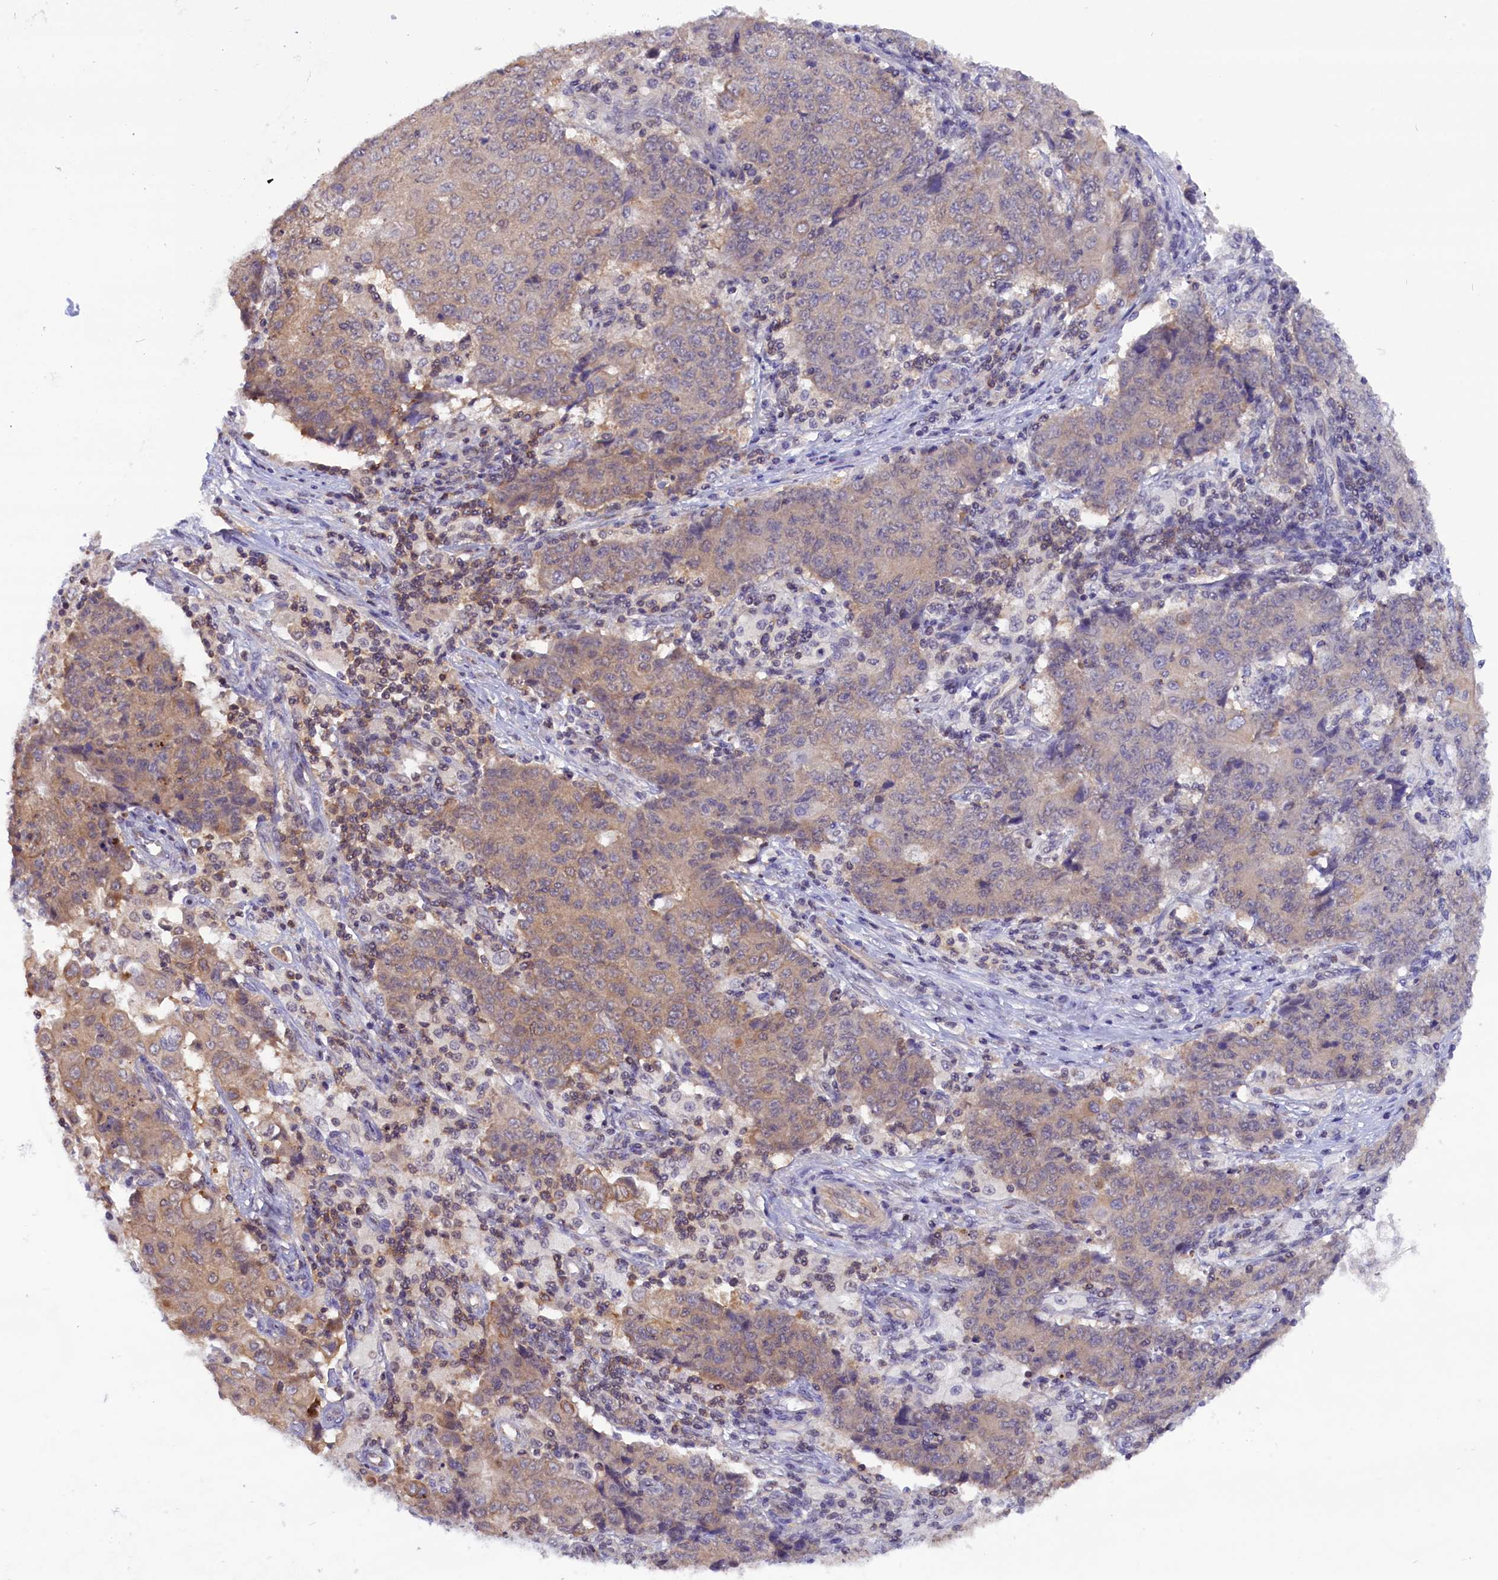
{"staining": {"intensity": "weak", "quantity": "25%-75%", "location": "cytoplasmic/membranous"}, "tissue": "ovarian cancer", "cell_type": "Tumor cells", "image_type": "cancer", "snomed": [{"axis": "morphology", "description": "Carcinoma, endometroid"}, {"axis": "topography", "description": "Ovary"}], "caption": "Ovarian endometroid carcinoma stained with DAB immunohistochemistry displays low levels of weak cytoplasmic/membranous expression in approximately 25%-75% of tumor cells.", "gene": "TBCB", "patient": {"sex": "female", "age": 42}}